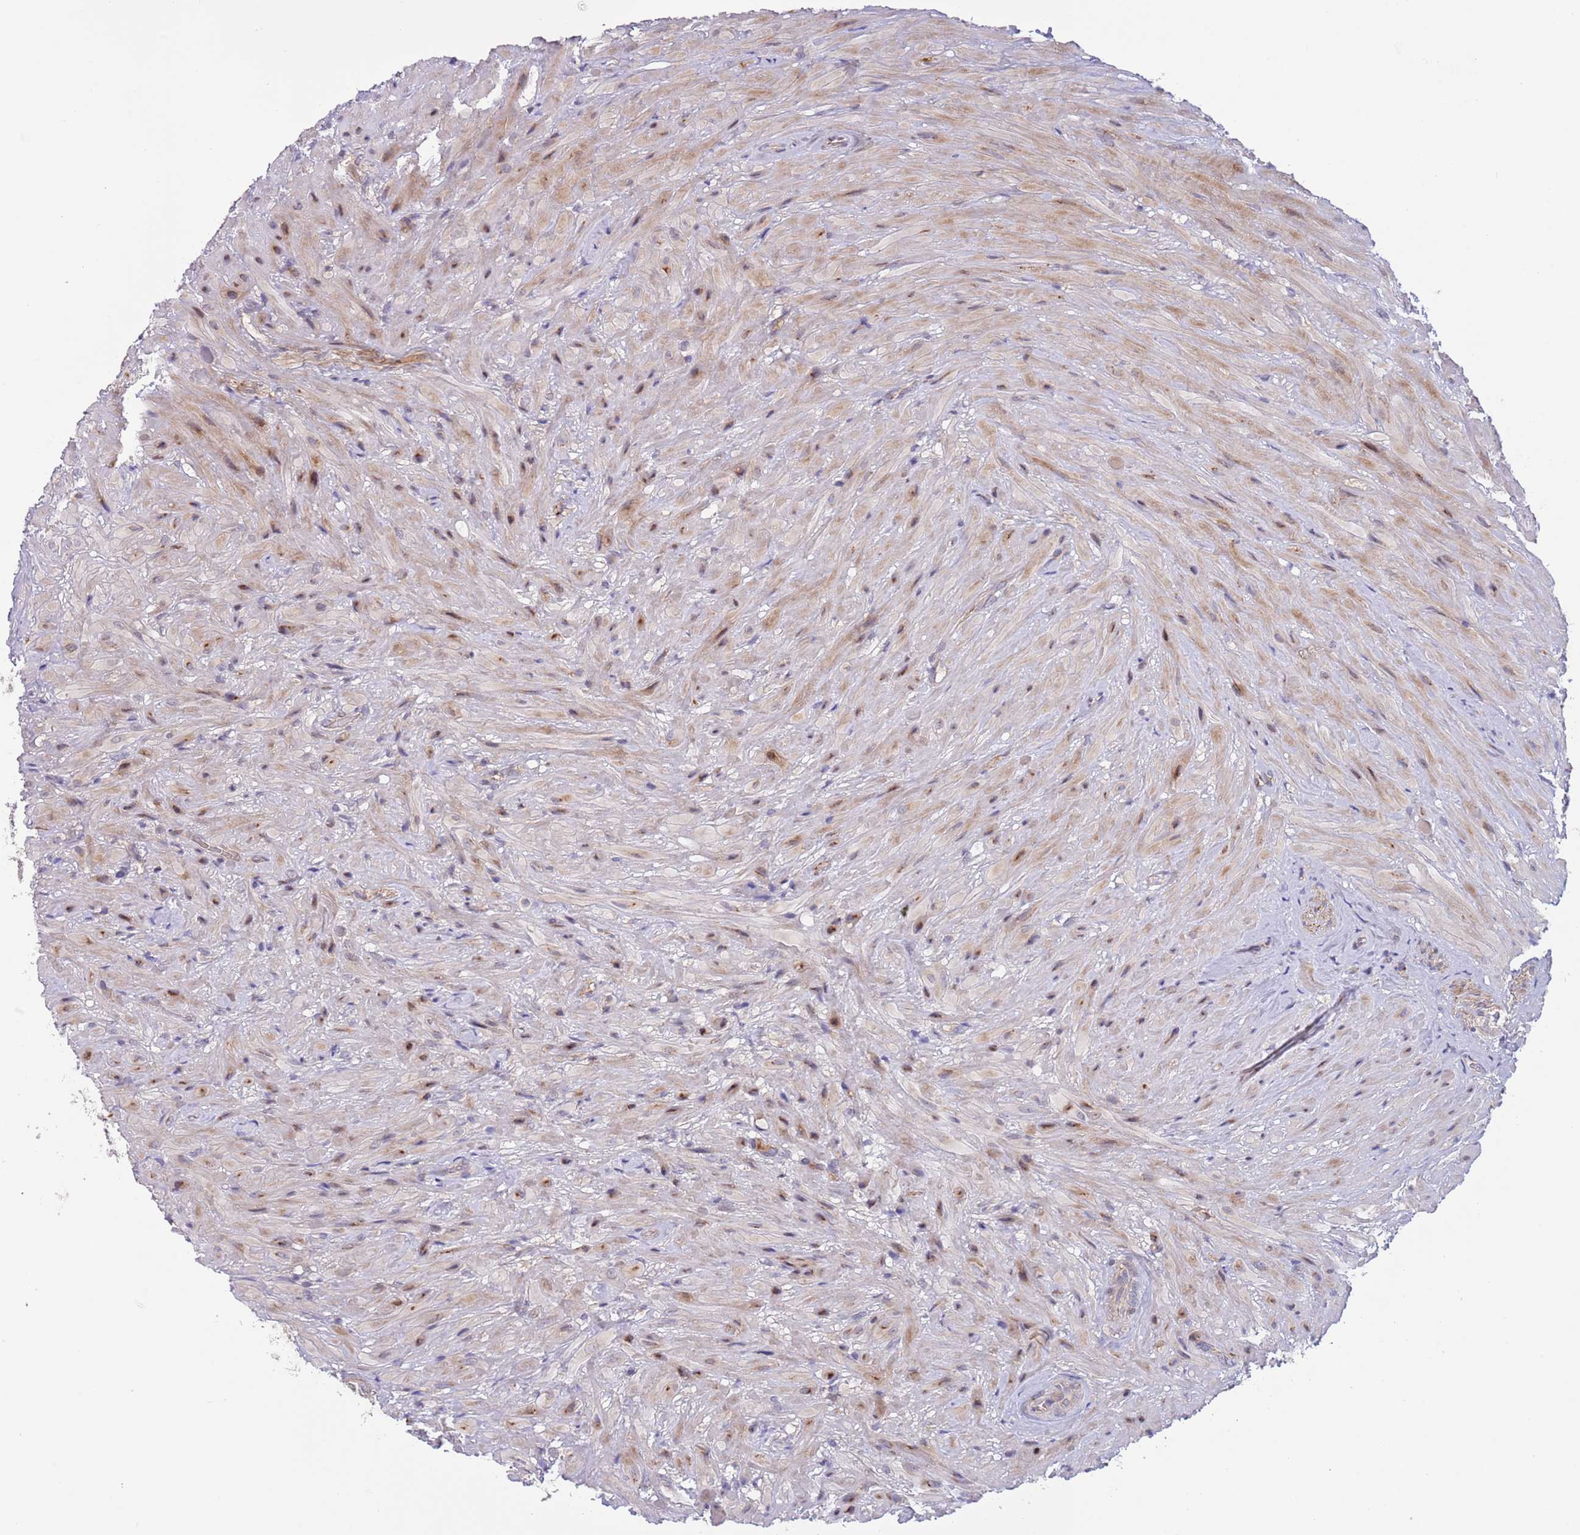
{"staining": {"intensity": "moderate", "quantity": ">75%", "location": "cytoplasmic/membranous"}, "tissue": "seminal vesicle", "cell_type": "Glandular cells", "image_type": "normal", "snomed": [{"axis": "morphology", "description": "Normal tissue, NOS"}, {"axis": "topography", "description": "Seminal veicle"}], "caption": "Immunohistochemistry (DAB (3,3'-diaminobenzidine)) staining of unremarkable seminal vesicle exhibits moderate cytoplasmic/membranous protein staining in about >75% of glandular cells. (DAB (3,3'-diaminobenzidine) = brown stain, brightfield microscopy at high magnification).", "gene": "BTBD7", "patient": {"sex": "male", "age": 62}}